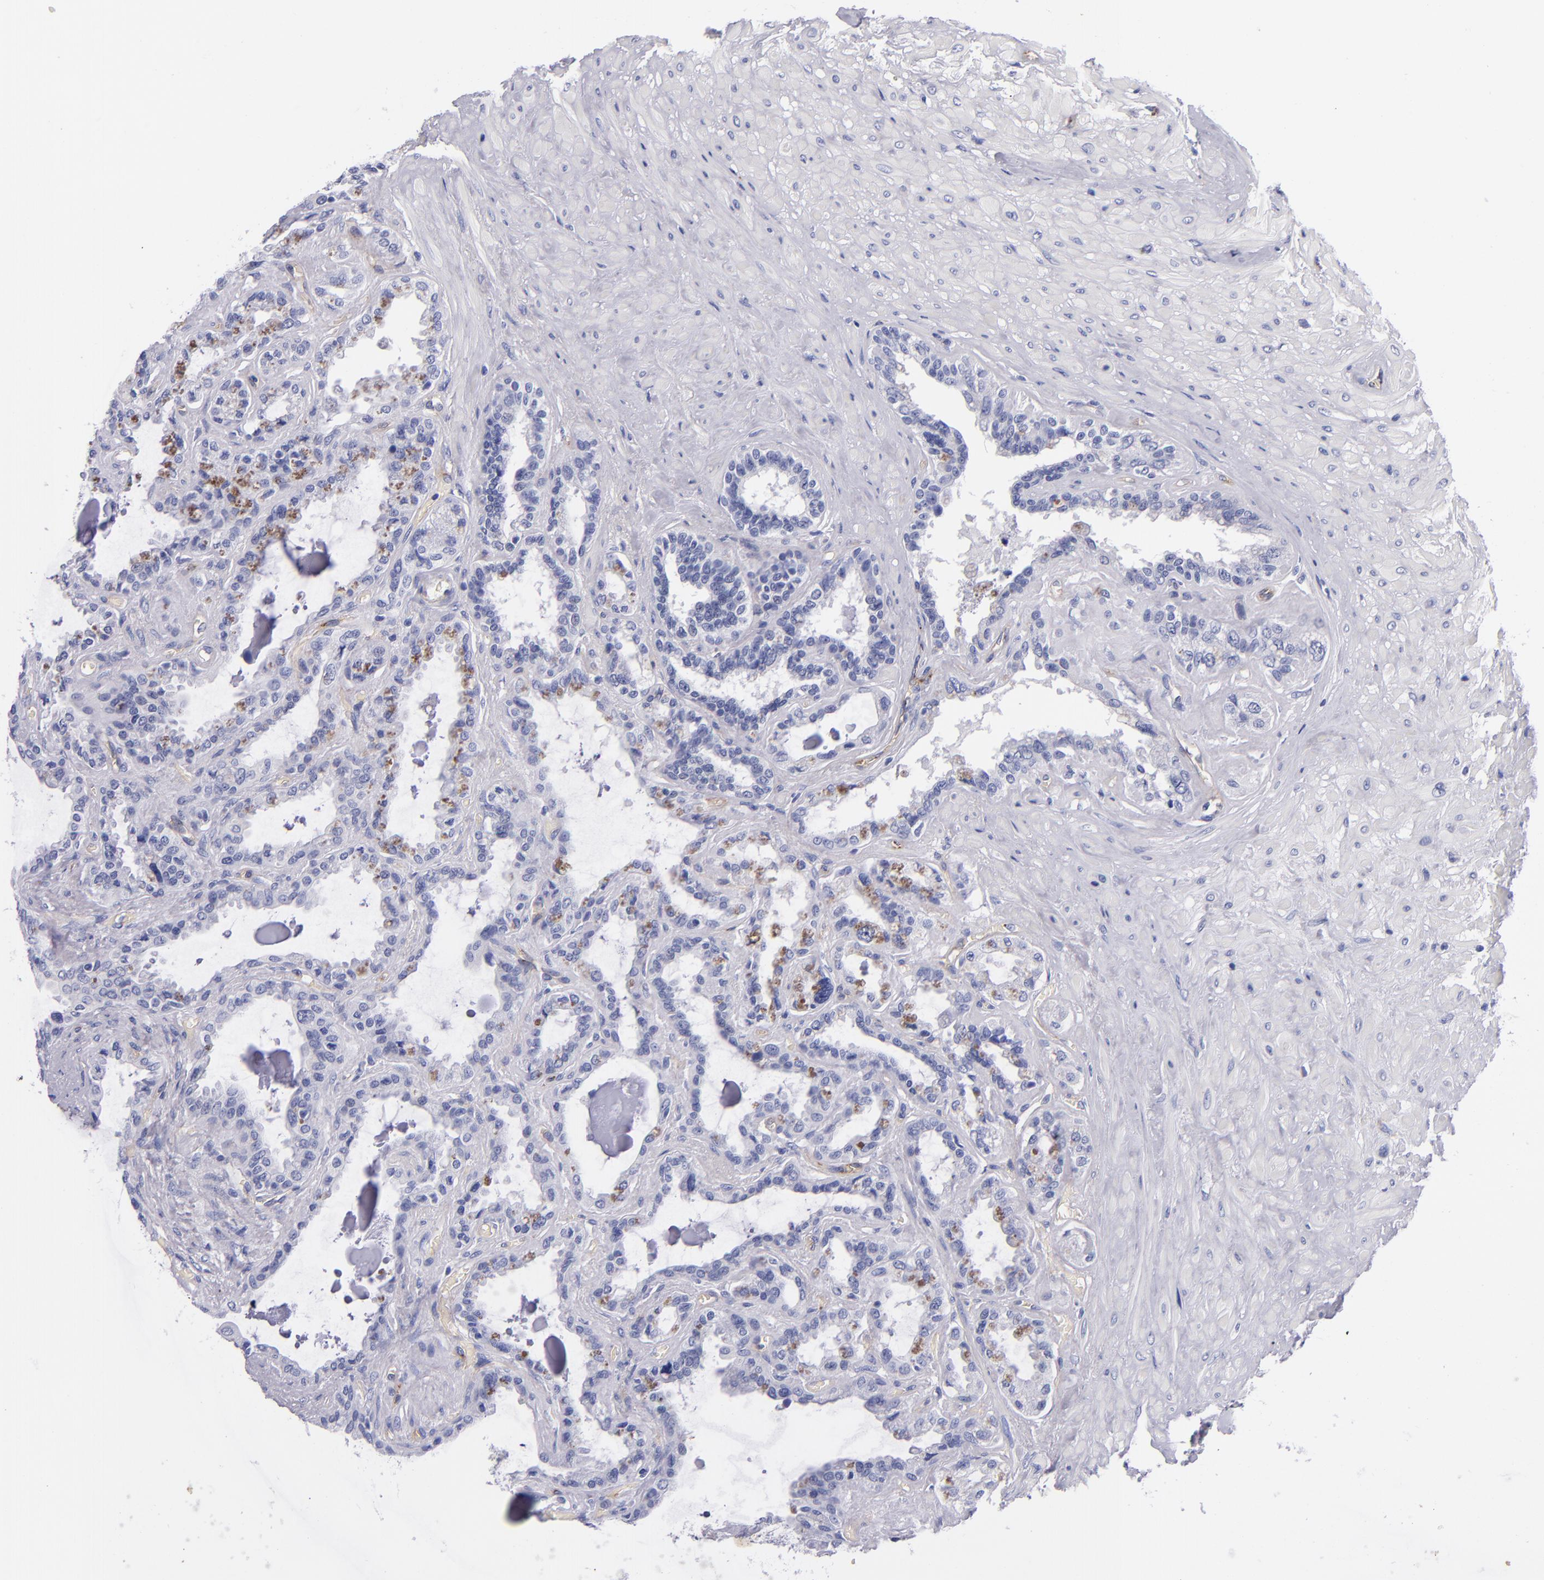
{"staining": {"intensity": "negative", "quantity": "none", "location": "none"}, "tissue": "seminal vesicle", "cell_type": "Glandular cells", "image_type": "normal", "snomed": [{"axis": "morphology", "description": "Normal tissue, NOS"}, {"axis": "morphology", "description": "Inflammation, NOS"}, {"axis": "topography", "description": "Urinary bladder"}, {"axis": "topography", "description": "Prostate"}, {"axis": "topography", "description": "Seminal veicle"}], "caption": "Immunohistochemistry of benign seminal vesicle displays no staining in glandular cells.", "gene": "NOS3", "patient": {"sex": "male", "age": 82}}